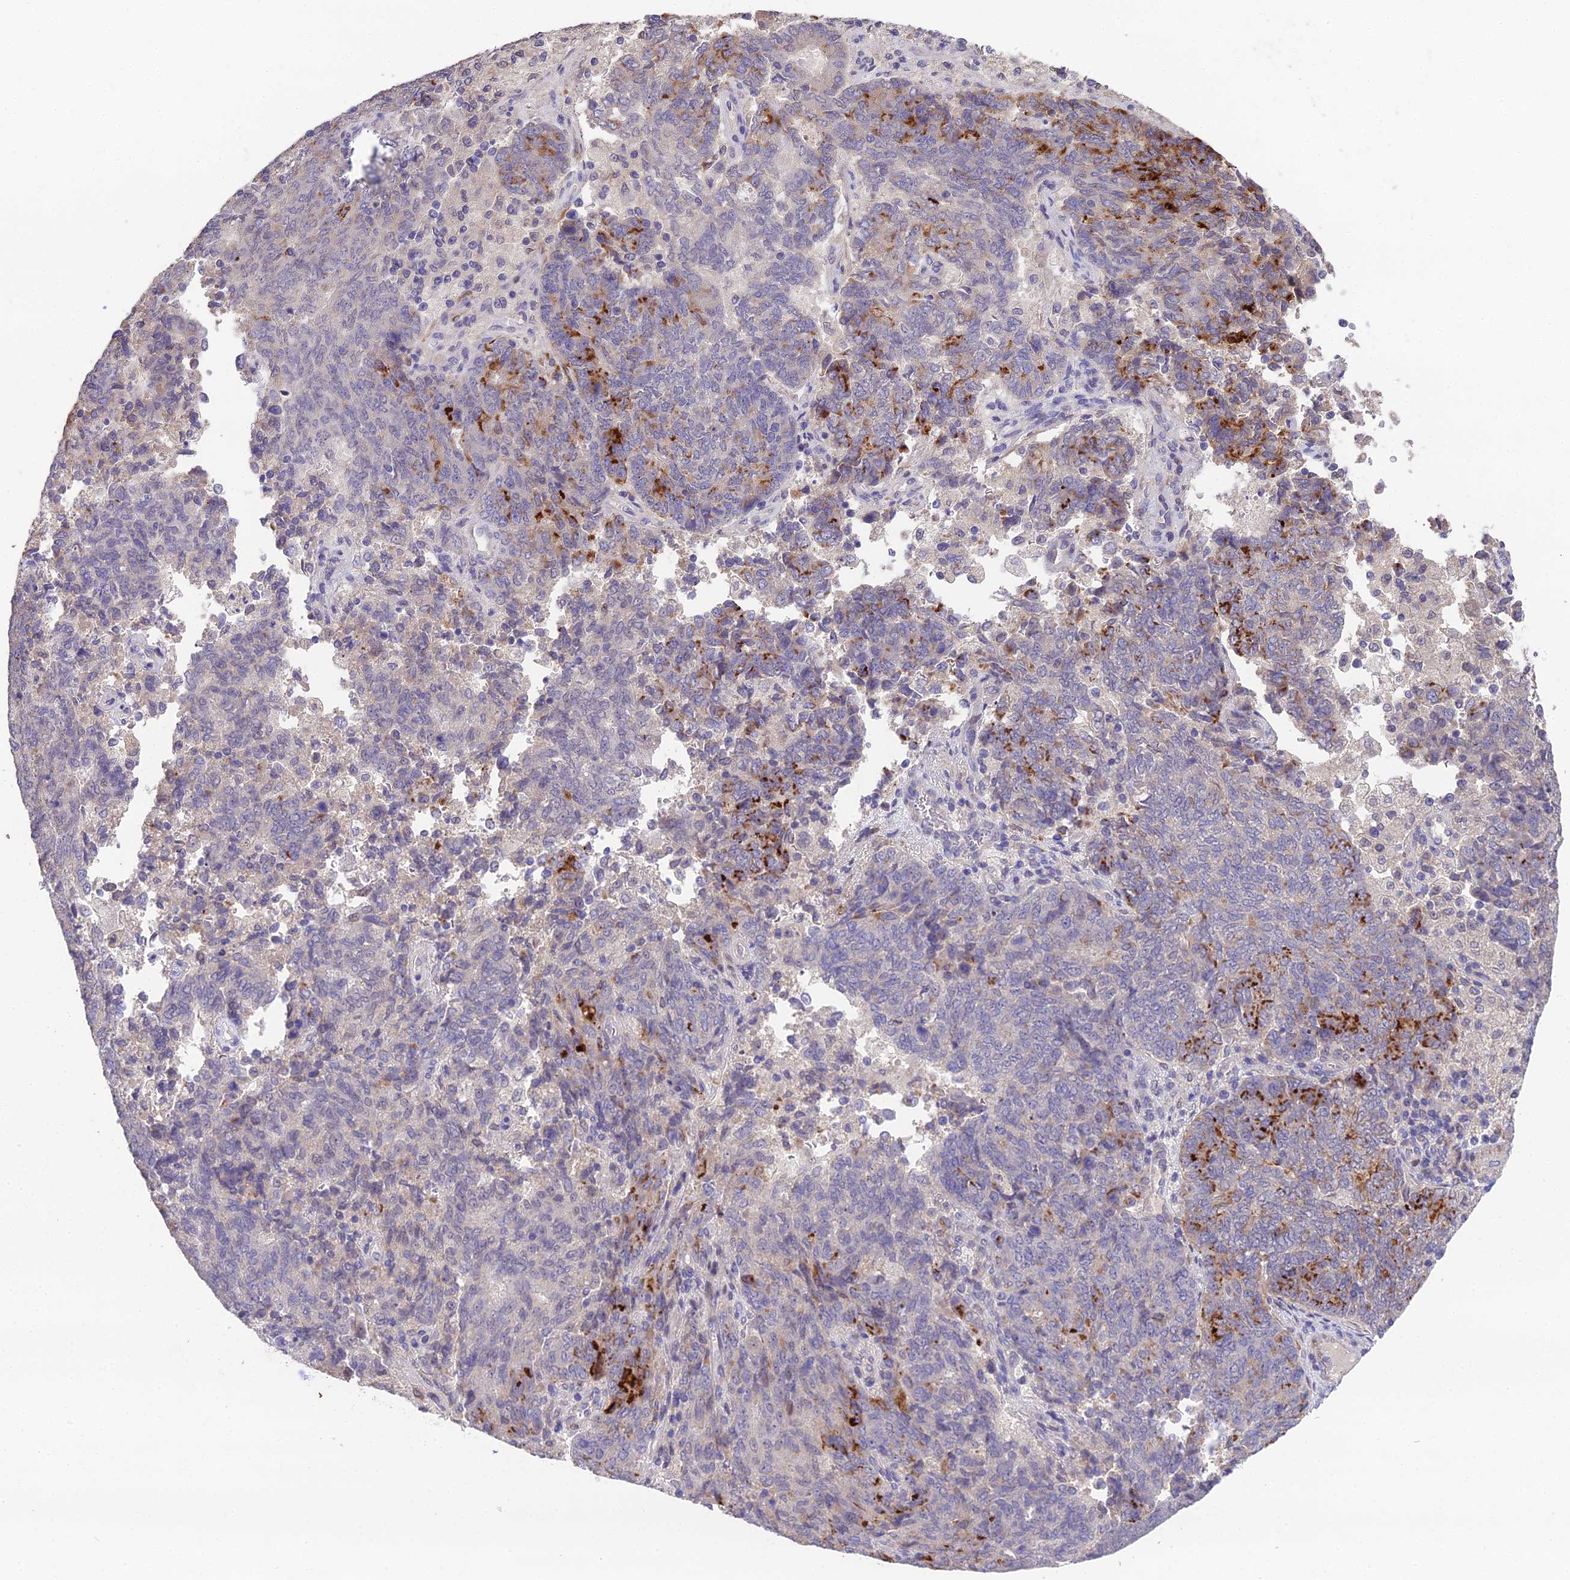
{"staining": {"intensity": "strong", "quantity": "<25%", "location": "cytoplasmic/membranous"}, "tissue": "endometrial cancer", "cell_type": "Tumor cells", "image_type": "cancer", "snomed": [{"axis": "morphology", "description": "Adenocarcinoma, NOS"}, {"axis": "topography", "description": "Endometrium"}], "caption": "IHC of human adenocarcinoma (endometrial) demonstrates medium levels of strong cytoplasmic/membranous expression in about <25% of tumor cells.", "gene": "PUS10", "patient": {"sex": "female", "age": 80}}